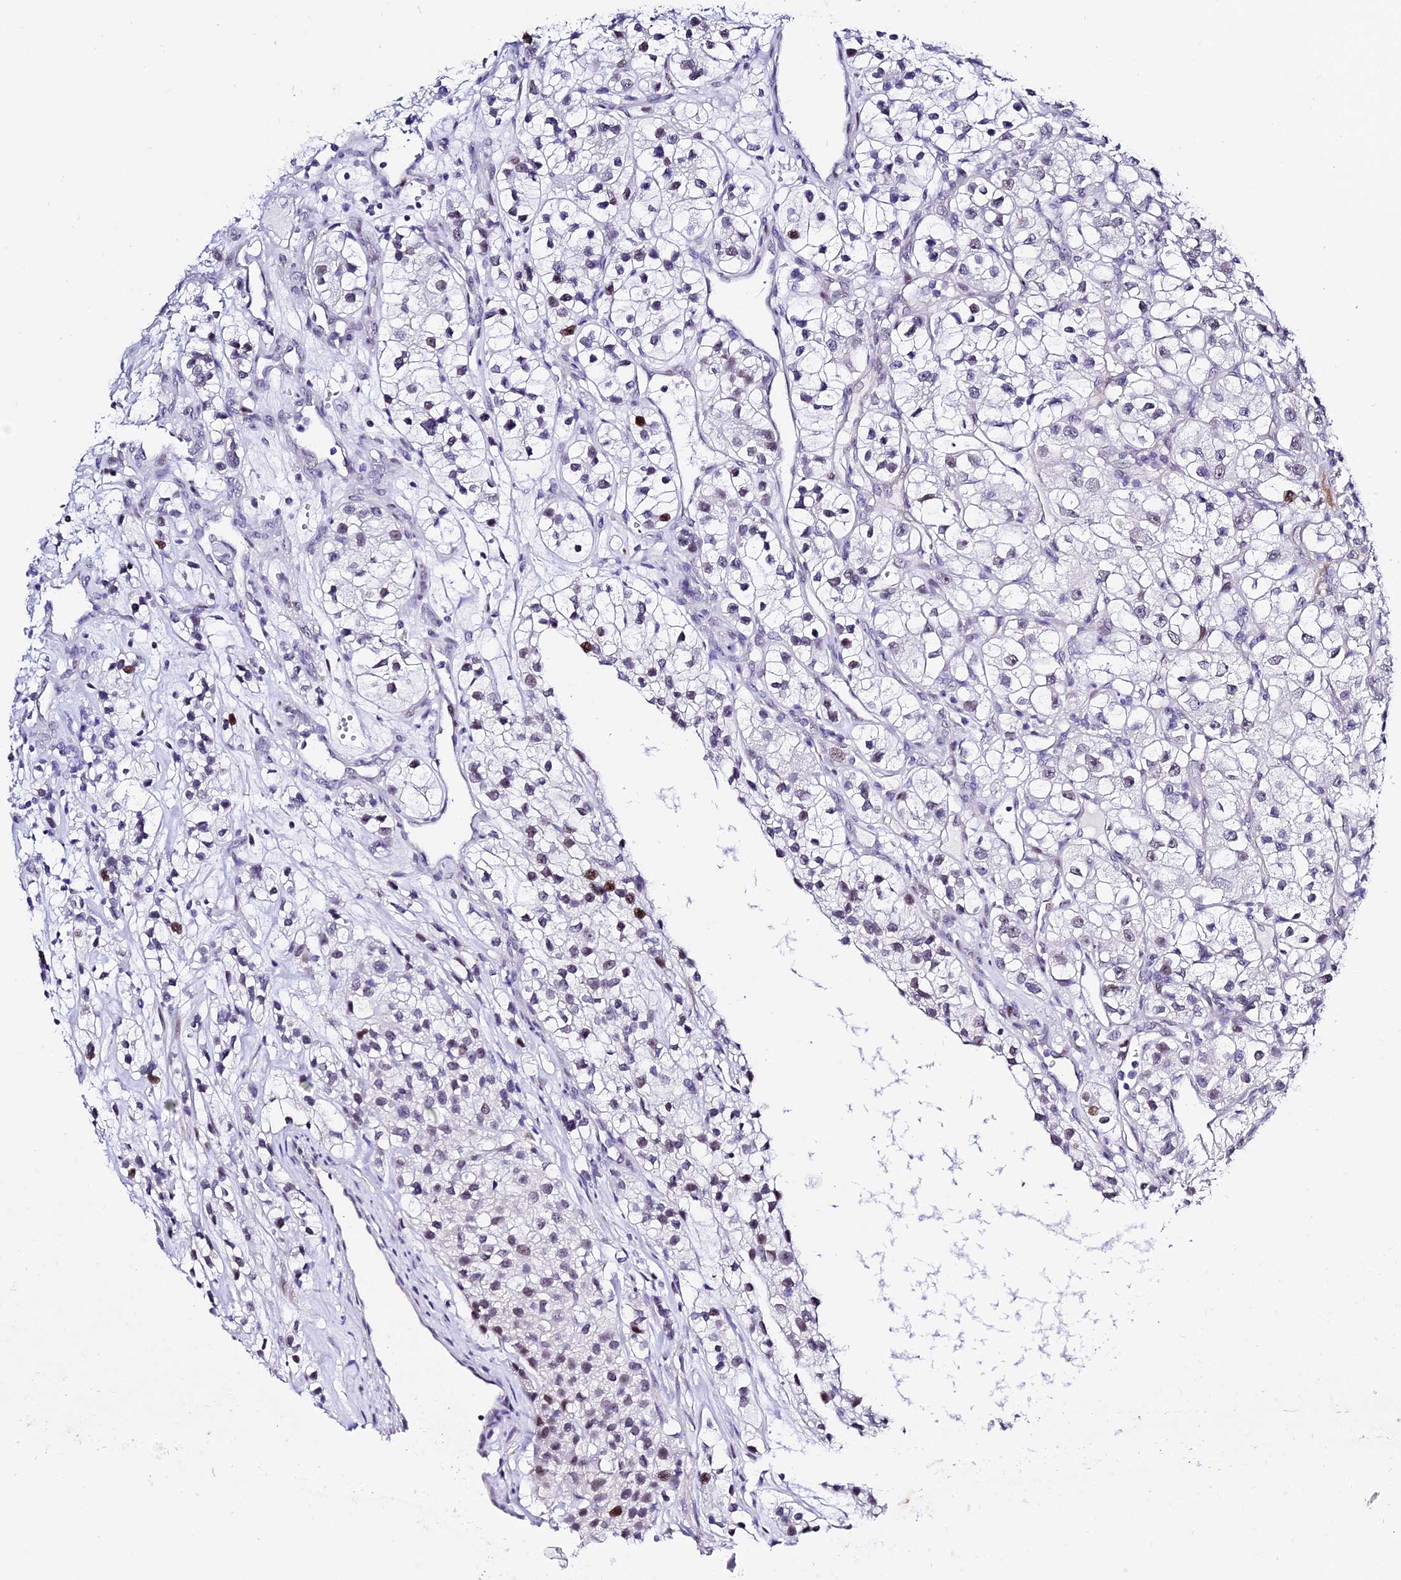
{"staining": {"intensity": "weak", "quantity": "25%-75%", "location": "nuclear"}, "tissue": "renal cancer", "cell_type": "Tumor cells", "image_type": "cancer", "snomed": [{"axis": "morphology", "description": "Adenocarcinoma, NOS"}, {"axis": "topography", "description": "Kidney"}], "caption": "About 25%-75% of tumor cells in renal cancer (adenocarcinoma) reveal weak nuclear protein positivity as visualized by brown immunohistochemical staining.", "gene": "POFUT2", "patient": {"sex": "female", "age": 57}}